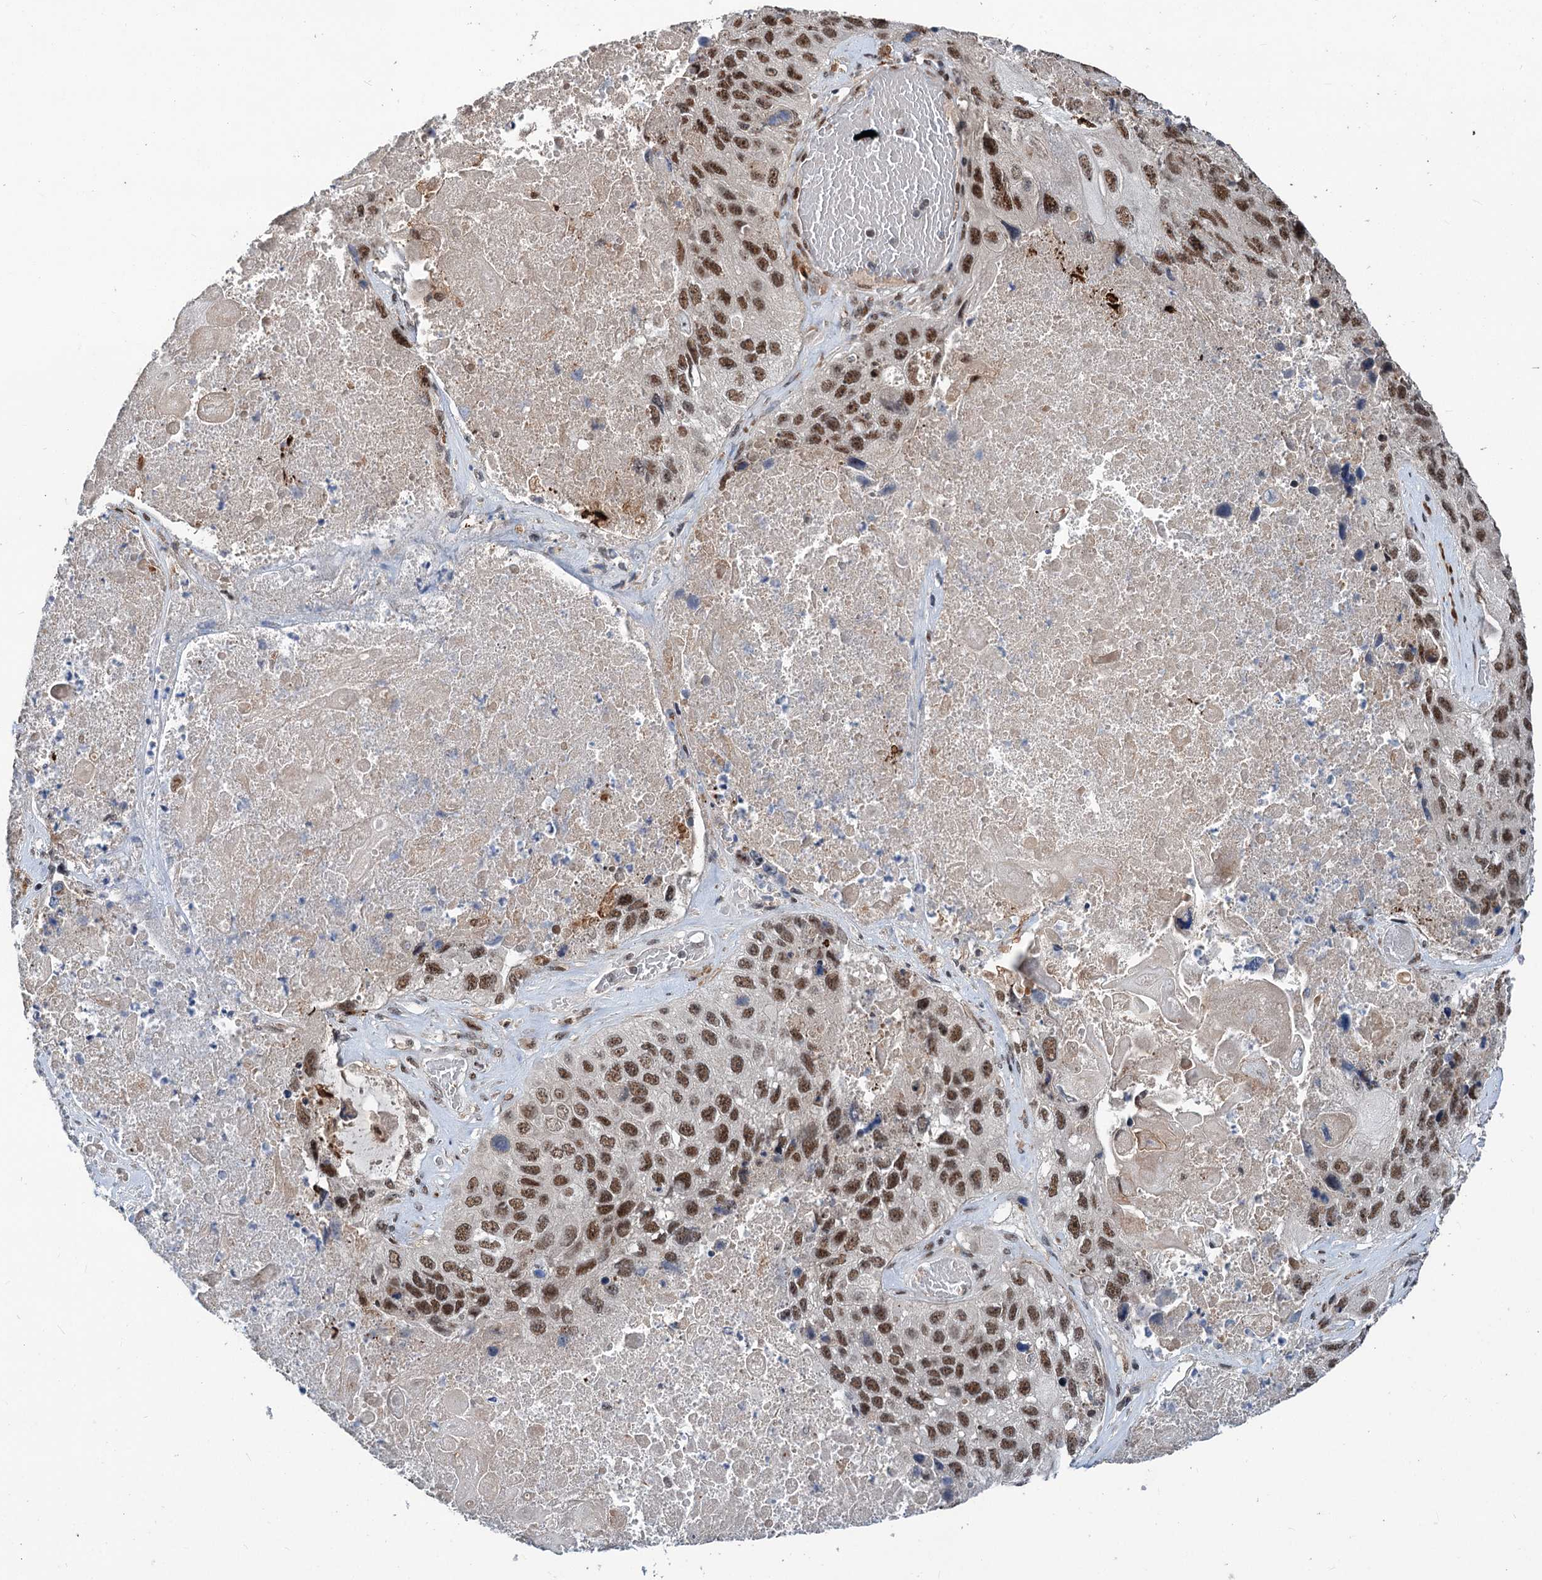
{"staining": {"intensity": "moderate", "quantity": ">75%", "location": "nuclear"}, "tissue": "lung cancer", "cell_type": "Tumor cells", "image_type": "cancer", "snomed": [{"axis": "morphology", "description": "Squamous cell carcinoma, NOS"}, {"axis": "topography", "description": "Lung"}], "caption": "The image shows immunohistochemical staining of lung cancer (squamous cell carcinoma). There is moderate nuclear positivity is present in about >75% of tumor cells. The staining was performed using DAB, with brown indicating positive protein expression. Nuclei are stained blue with hematoxylin.", "gene": "PHF8", "patient": {"sex": "male", "age": 61}}